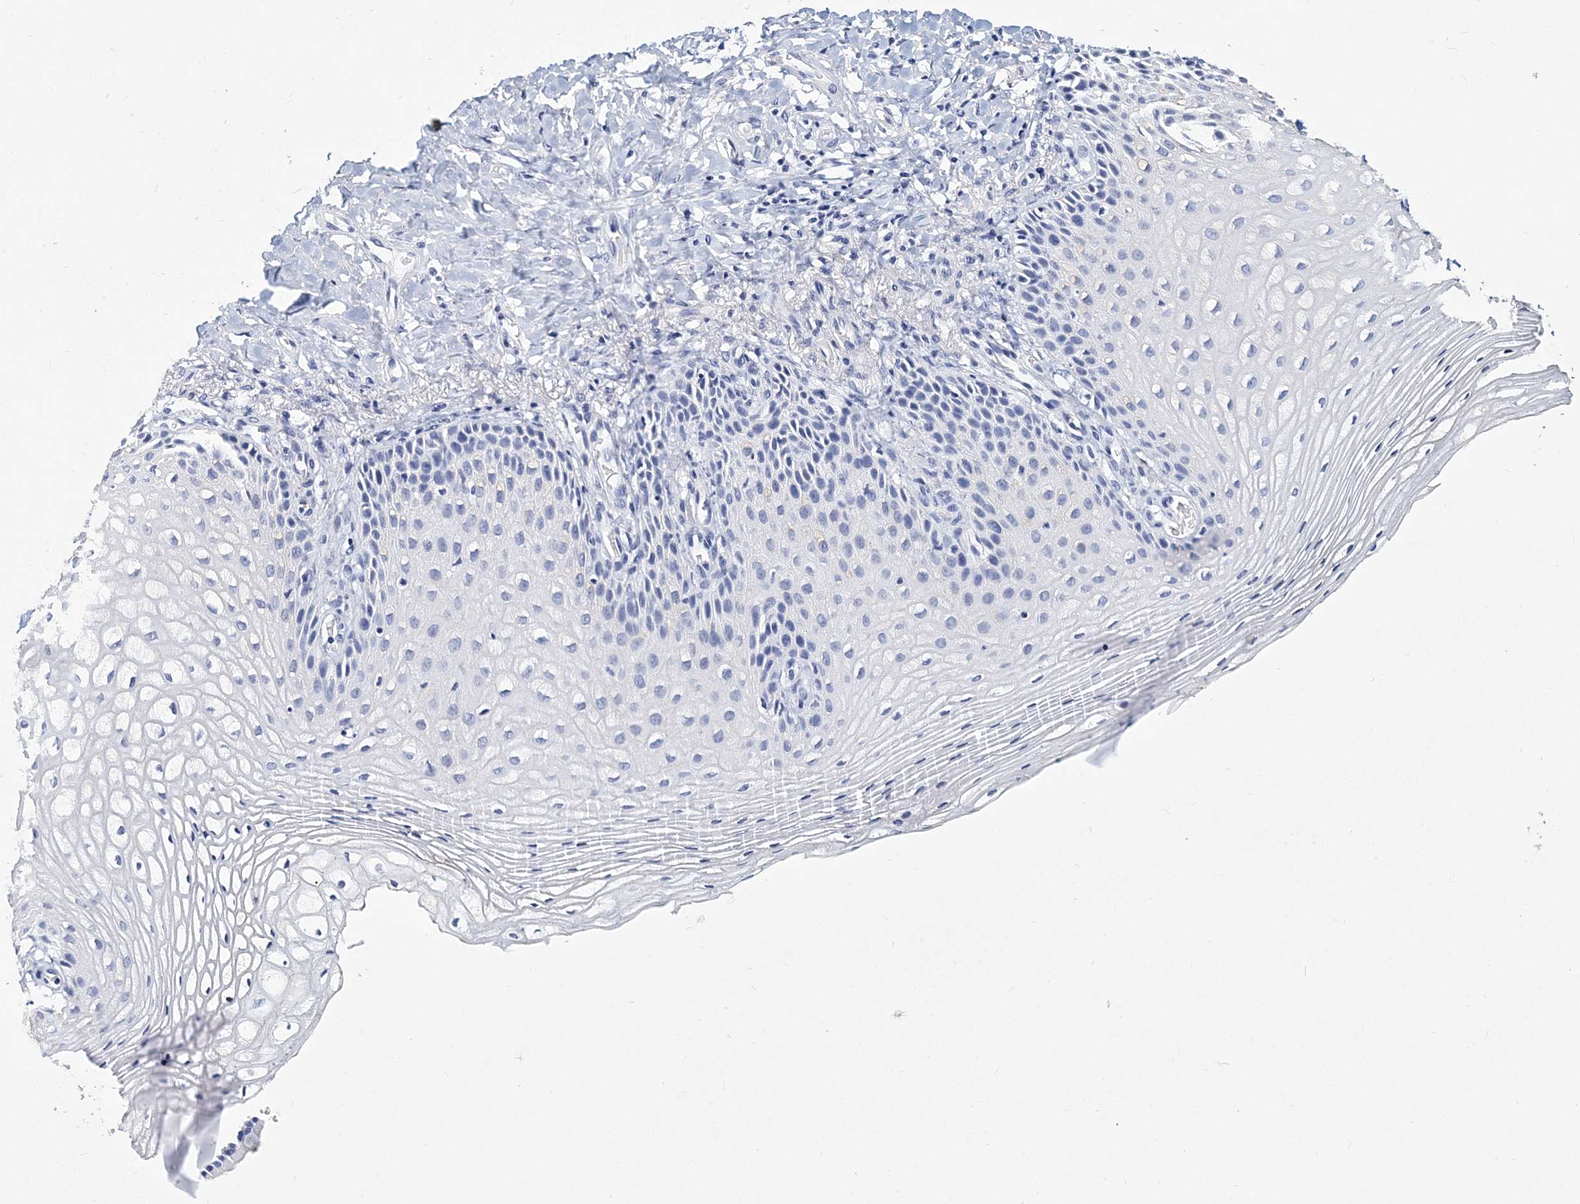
{"staining": {"intensity": "negative", "quantity": "none", "location": "none"}, "tissue": "vagina", "cell_type": "Squamous epithelial cells", "image_type": "normal", "snomed": [{"axis": "morphology", "description": "Normal tissue, NOS"}, {"axis": "topography", "description": "Vagina"}], "caption": "This is a micrograph of immunohistochemistry (IHC) staining of benign vagina, which shows no expression in squamous epithelial cells.", "gene": "ITGA2B", "patient": {"sex": "female", "age": 60}}